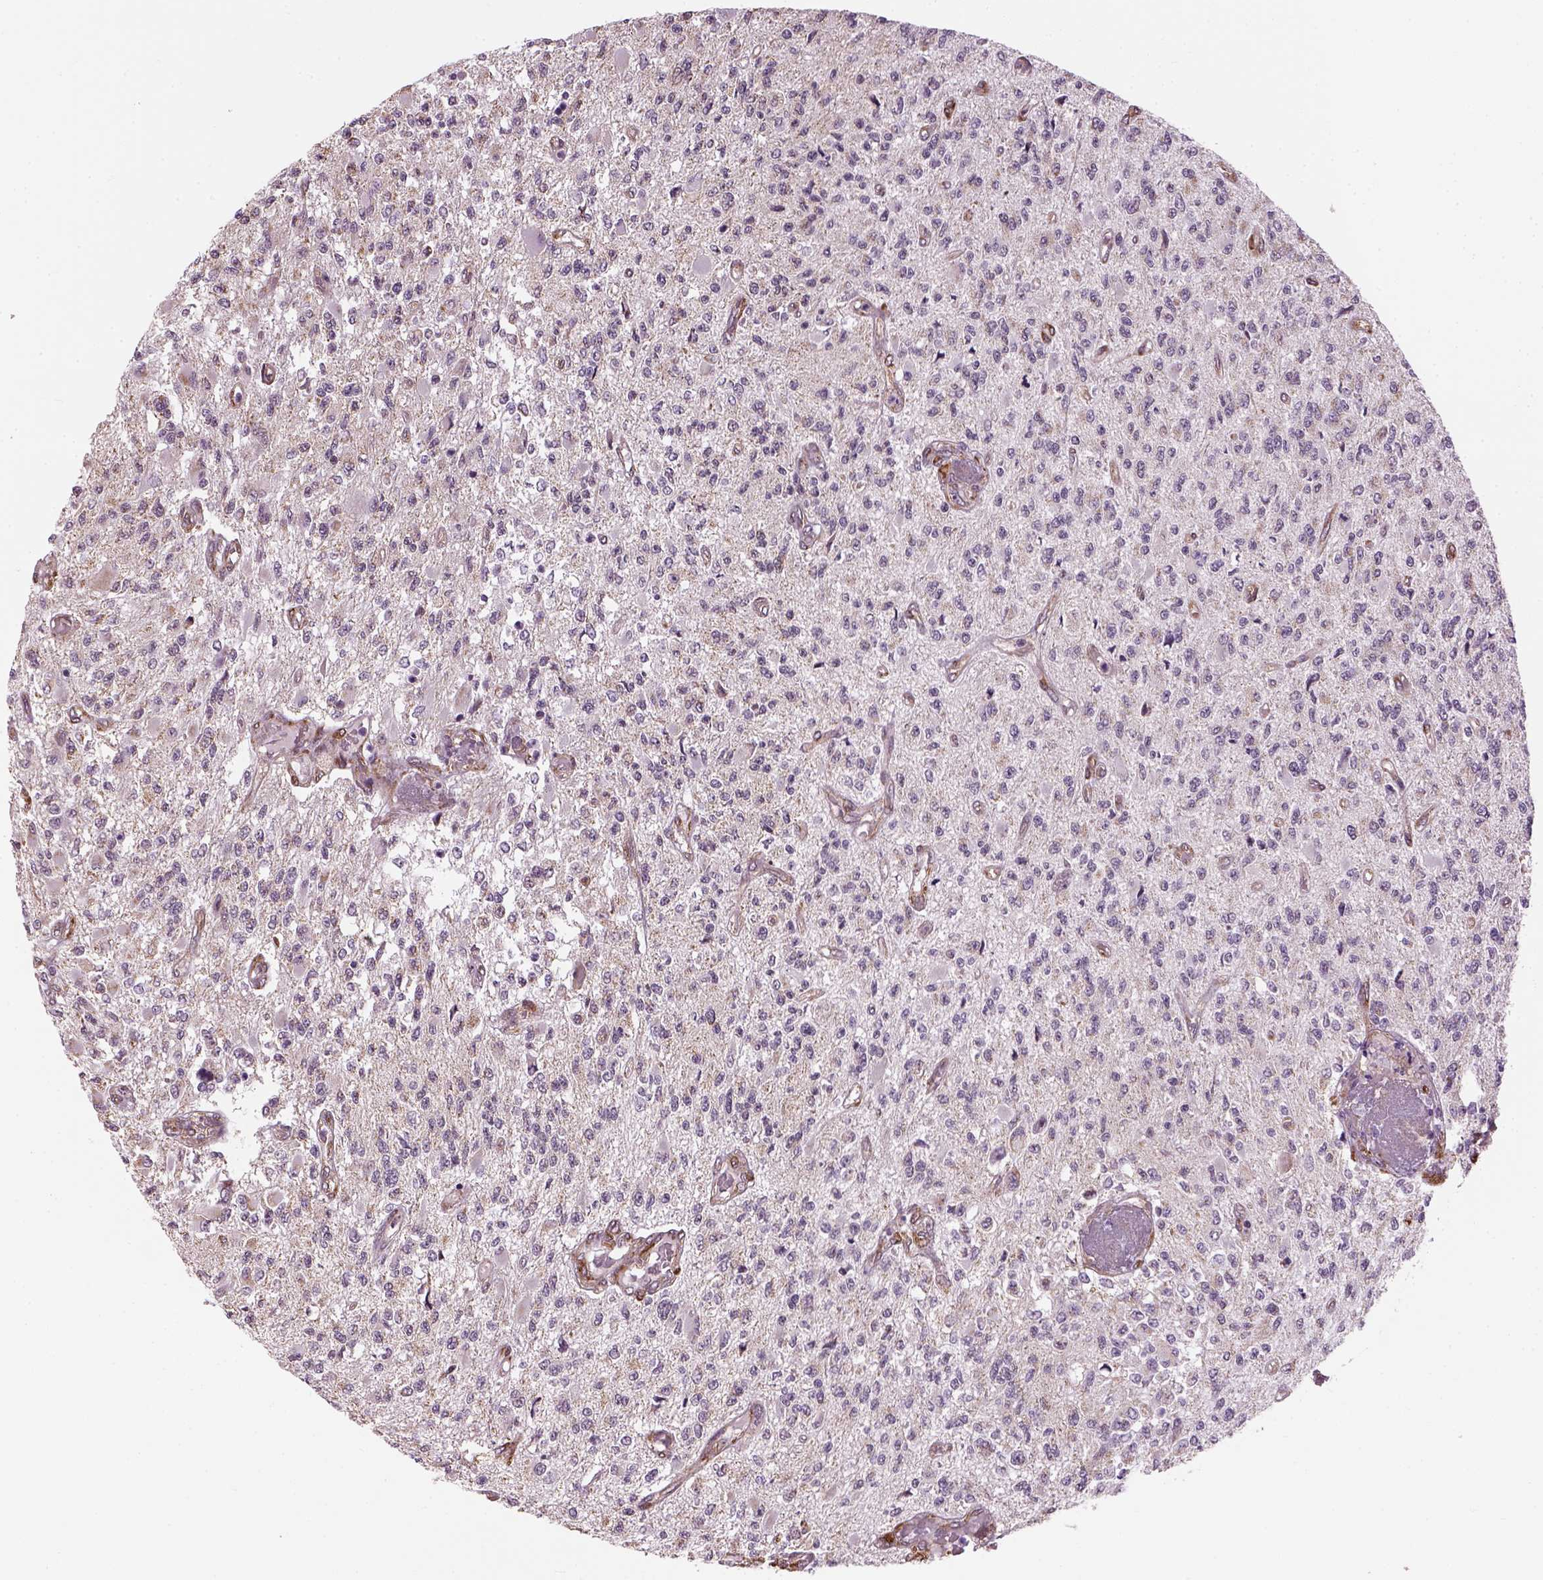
{"staining": {"intensity": "negative", "quantity": "none", "location": "none"}, "tissue": "glioma", "cell_type": "Tumor cells", "image_type": "cancer", "snomed": [{"axis": "morphology", "description": "Glioma, malignant, High grade"}, {"axis": "topography", "description": "Brain"}], "caption": "A high-resolution histopathology image shows immunohistochemistry (IHC) staining of glioma, which reveals no significant positivity in tumor cells.", "gene": "XK", "patient": {"sex": "female", "age": 63}}